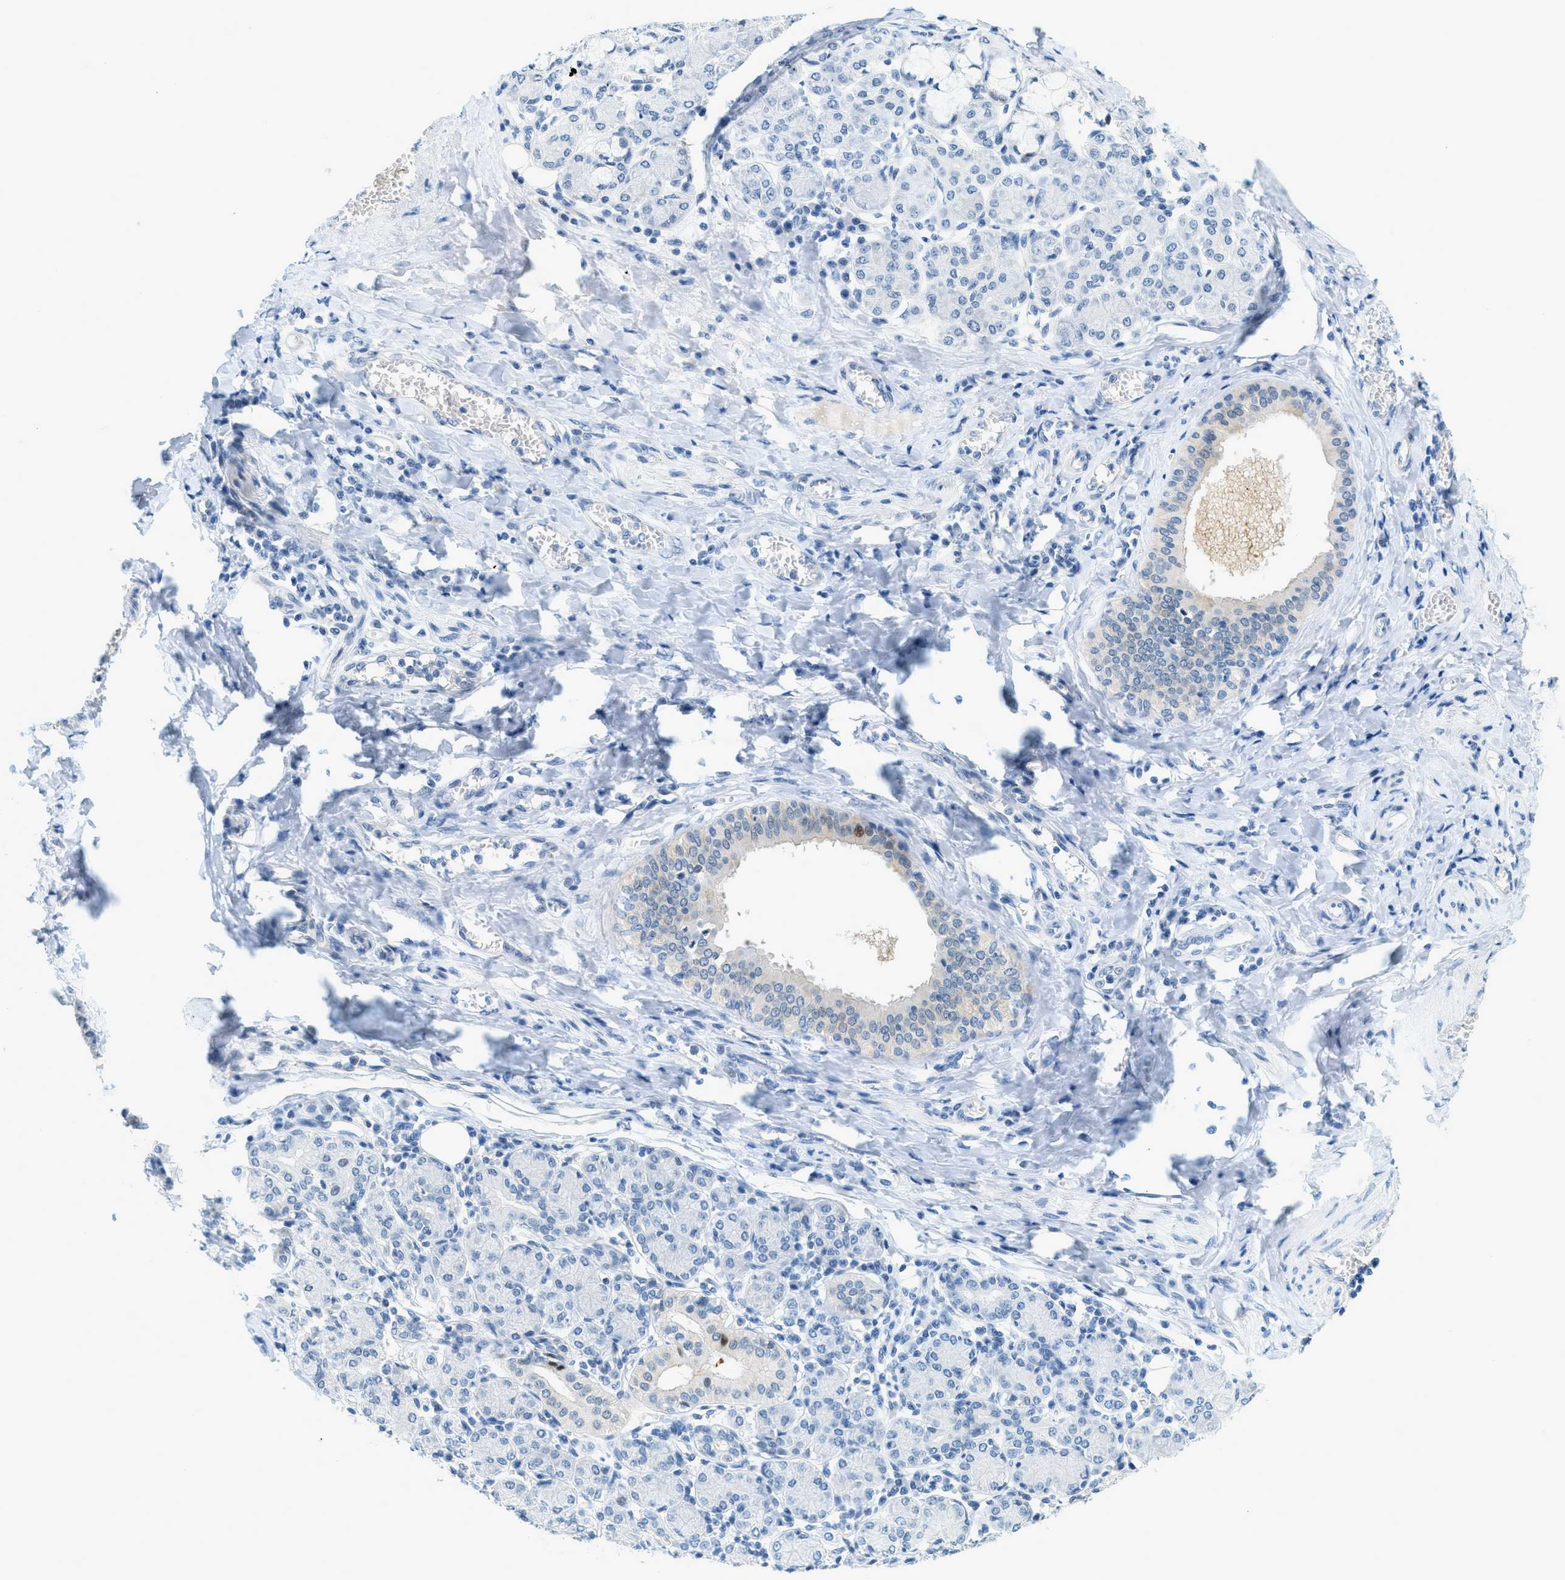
{"staining": {"intensity": "weak", "quantity": "<25%", "location": "cytoplasmic/membranous"}, "tissue": "salivary gland", "cell_type": "Glandular cells", "image_type": "normal", "snomed": [{"axis": "morphology", "description": "Normal tissue, NOS"}, {"axis": "morphology", "description": "Inflammation, NOS"}, {"axis": "topography", "description": "Lymph node"}, {"axis": "topography", "description": "Salivary gland"}], "caption": "The micrograph shows no staining of glandular cells in unremarkable salivary gland. (DAB immunohistochemistry visualized using brightfield microscopy, high magnification).", "gene": "CYP4X1", "patient": {"sex": "male", "age": 3}}